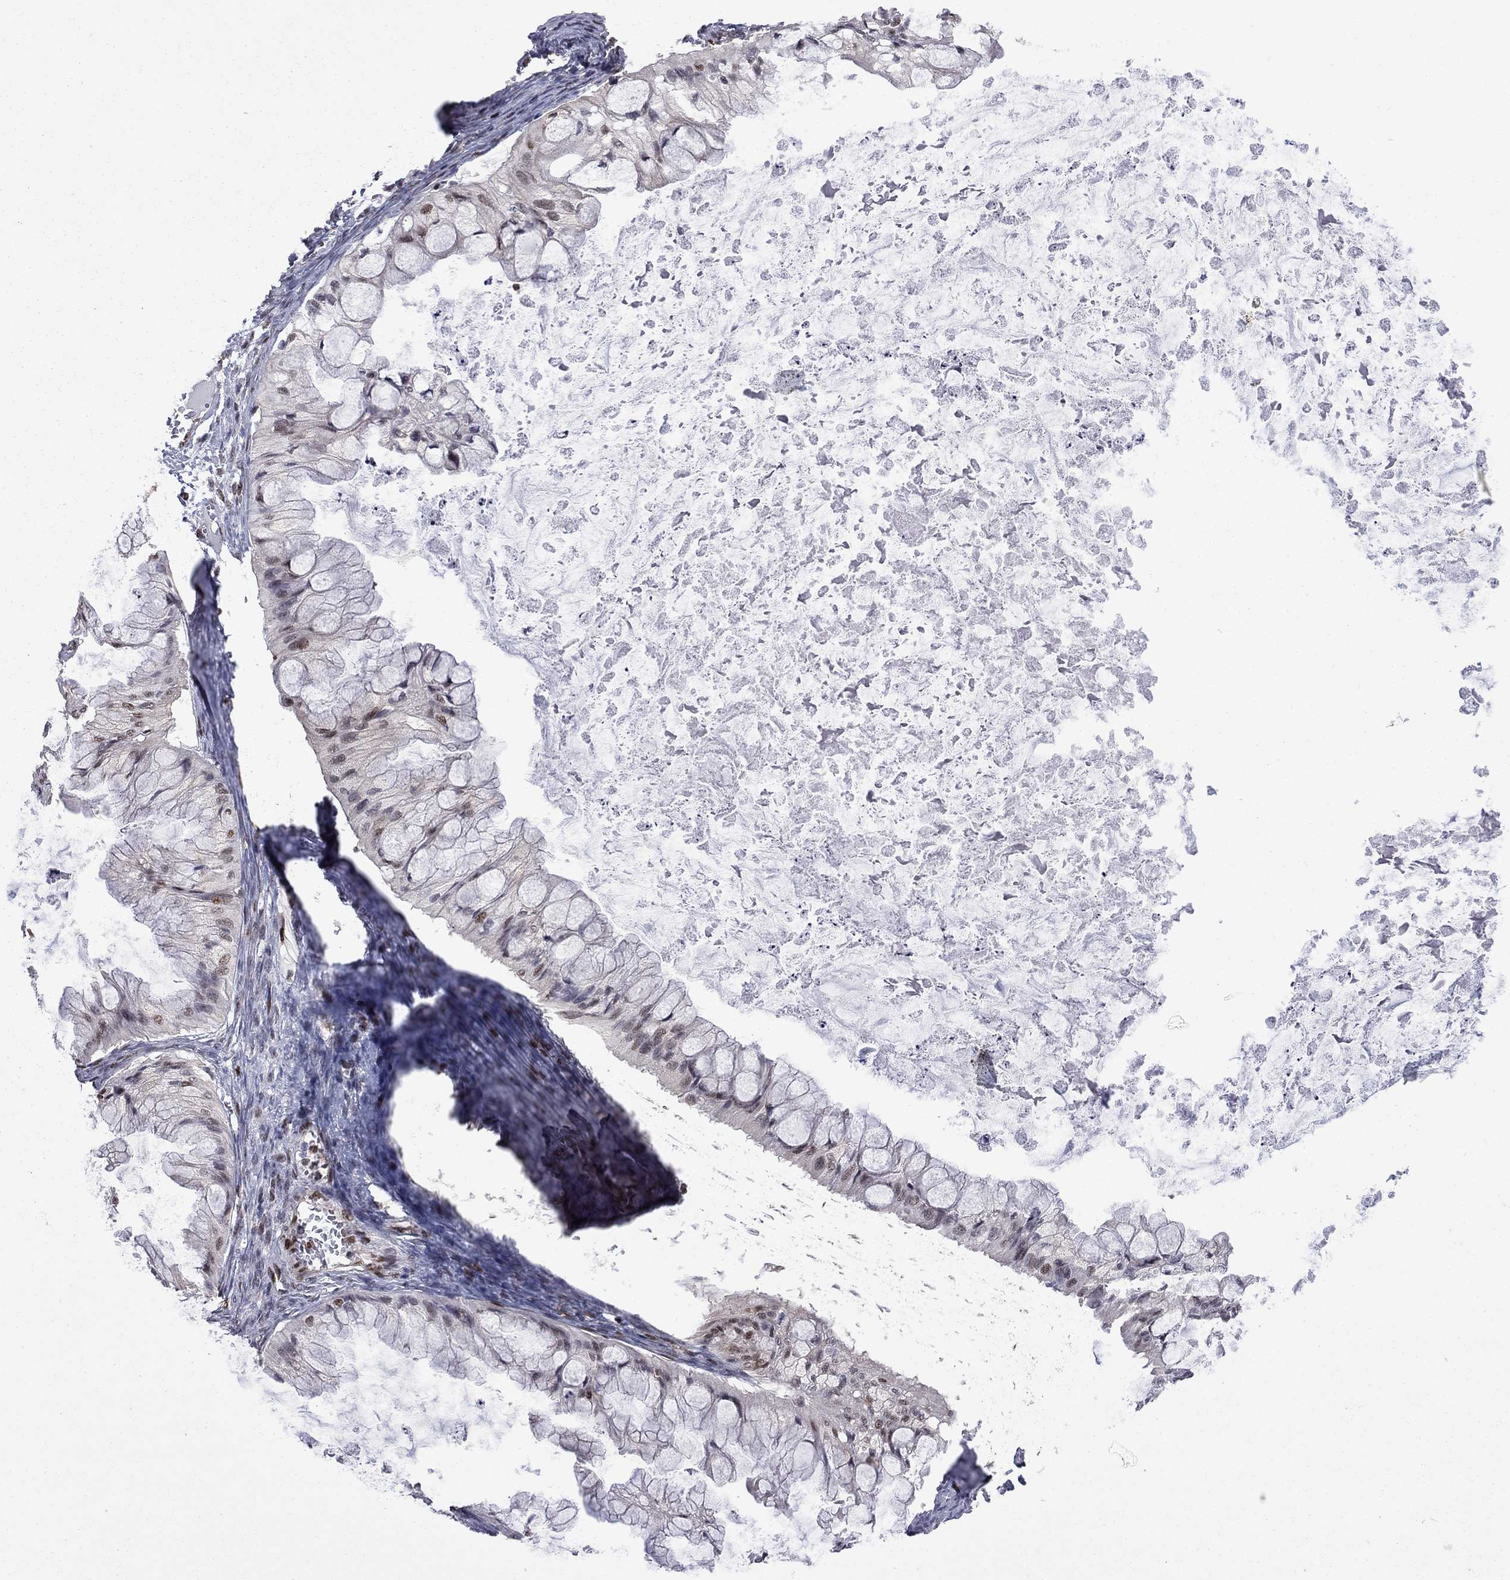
{"staining": {"intensity": "moderate", "quantity": "<25%", "location": "nuclear"}, "tissue": "ovarian cancer", "cell_type": "Tumor cells", "image_type": "cancer", "snomed": [{"axis": "morphology", "description": "Cystadenocarcinoma, mucinous, NOS"}, {"axis": "topography", "description": "Ovary"}], "caption": "An IHC photomicrograph of neoplastic tissue is shown. Protein staining in brown labels moderate nuclear positivity in ovarian mucinous cystadenocarcinoma within tumor cells.", "gene": "MED25", "patient": {"sex": "female", "age": 57}}